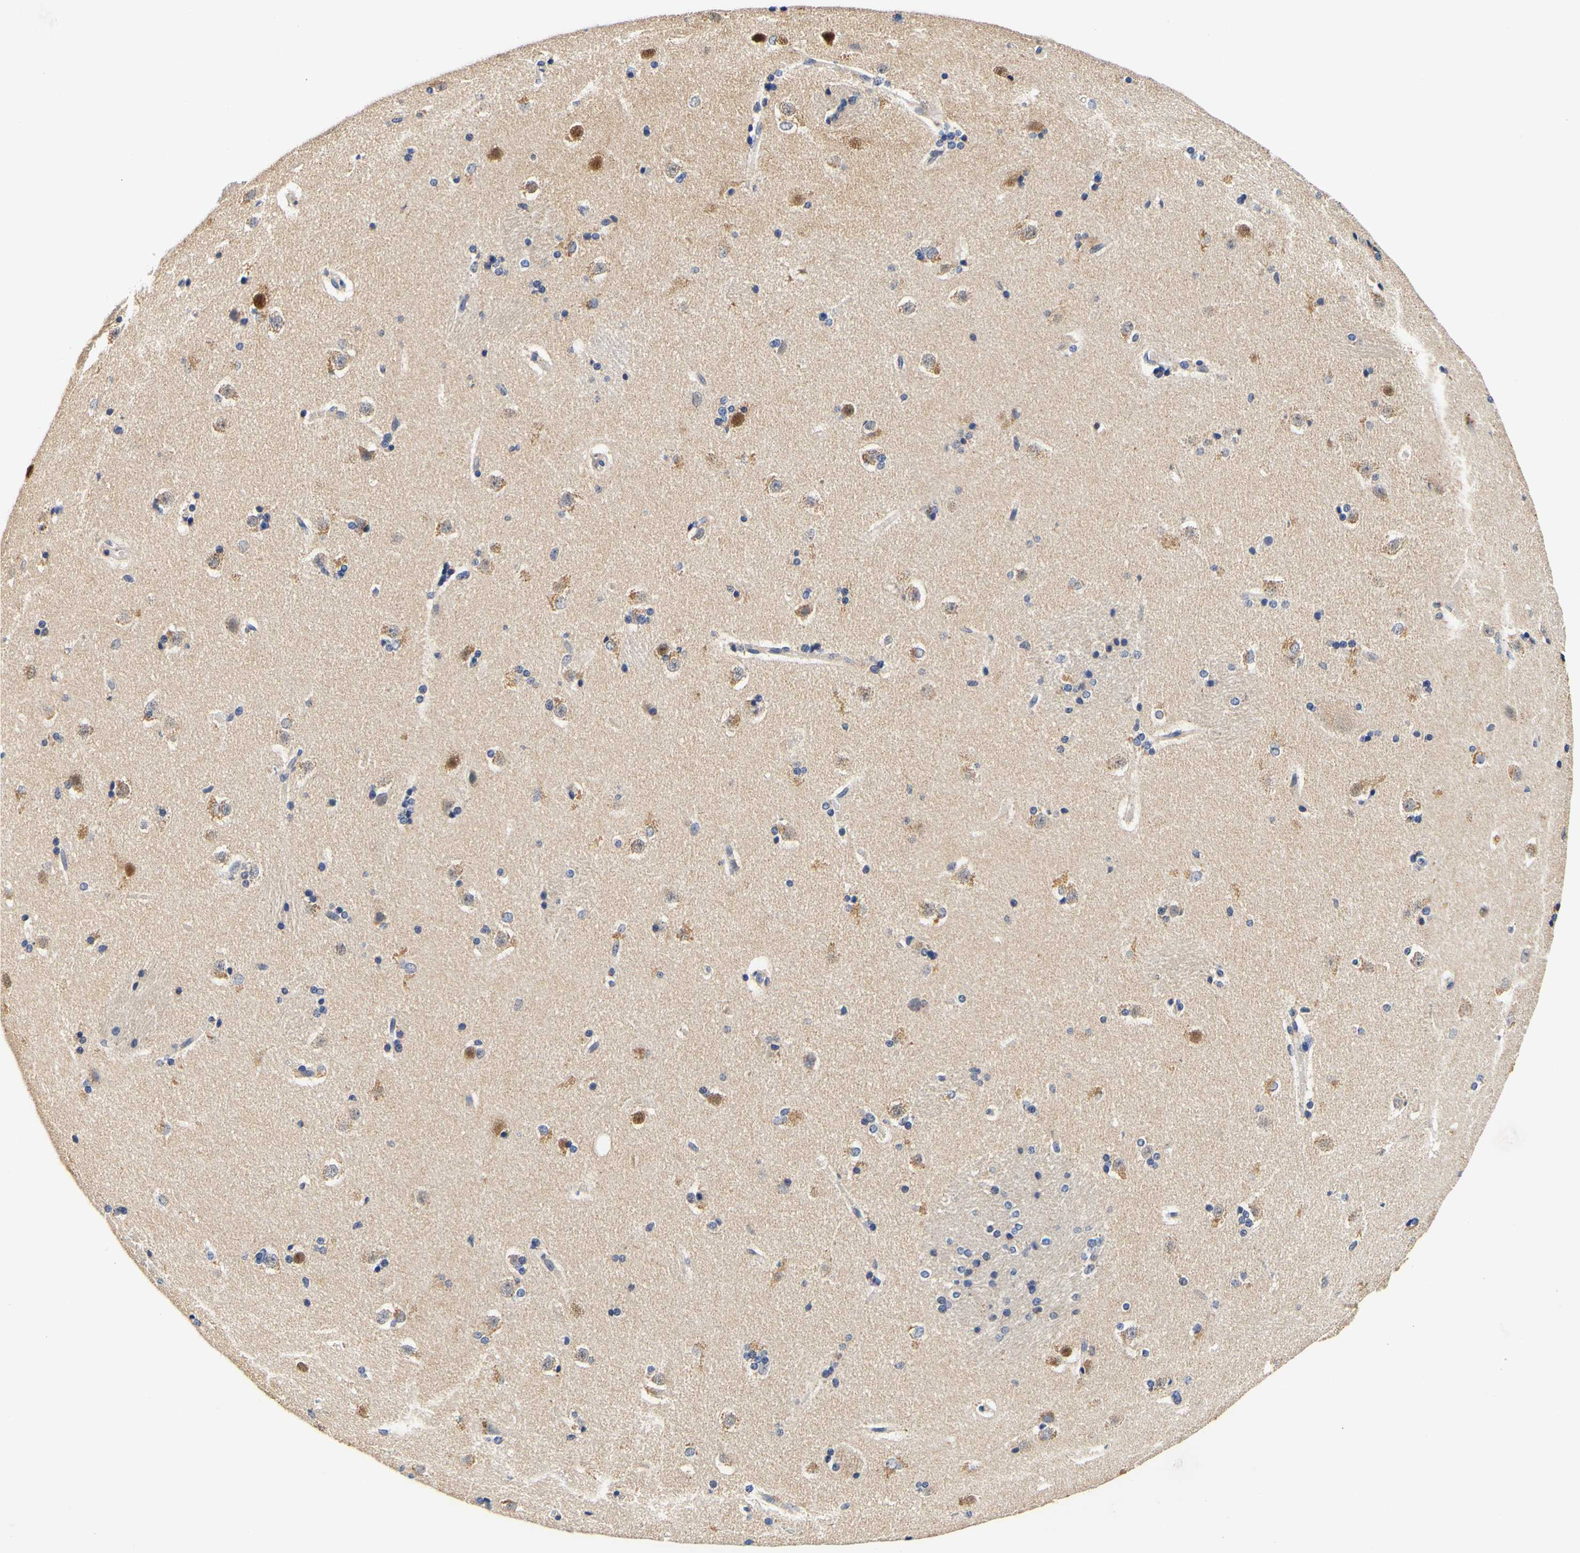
{"staining": {"intensity": "moderate", "quantity": "25%-75%", "location": "cytoplasmic/membranous"}, "tissue": "caudate", "cell_type": "Glial cells", "image_type": "normal", "snomed": [{"axis": "morphology", "description": "Normal tissue, NOS"}, {"axis": "topography", "description": "Lateral ventricle wall"}], "caption": "Immunohistochemistry of benign human caudate displays medium levels of moderate cytoplasmic/membranous staining in approximately 25%-75% of glial cells. (DAB = brown stain, brightfield microscopy at high magnification).", "gene": "CAMK4", "patient": {"sex": "female", "age": 19}}